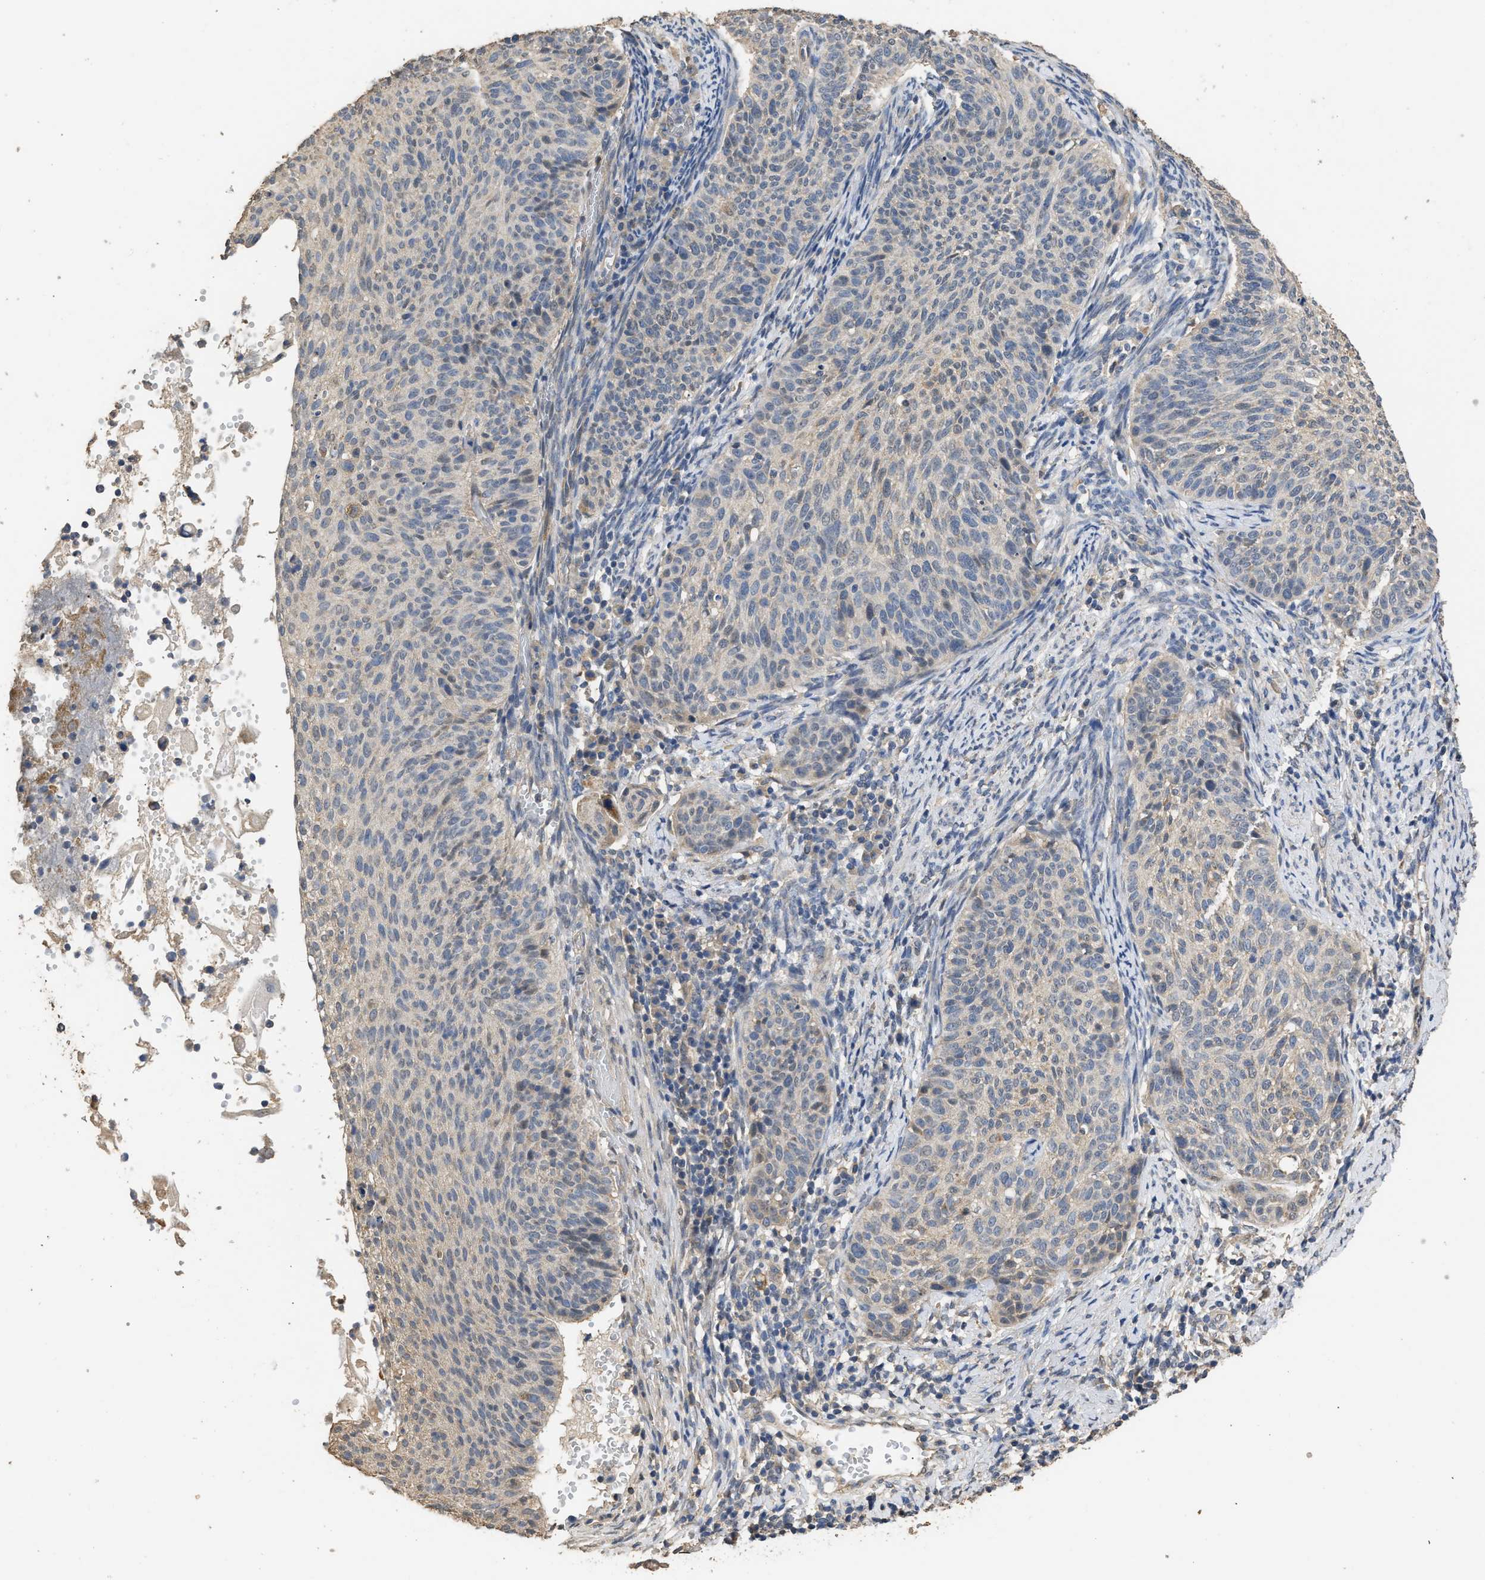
{"staining": {"intensity": "moderate", "quantity": "<25%", "location": "cytoplasmic/membranous"}, "tissue": "cervical cancer", "cell_type": "Tumor cells", "image_type": "cancer", "snomed": [{"axis": "morphology", "description": "Squamous cell carcinoma, NOS"}, {"axis": "topography", "description": "Cervix"}], "caption": "Protein staining reveals moderate cytoplasmic/membranous expression in about <25% of tumor cells in squamous cell carcinoma (cervical). The staining is performed using DAB brown chromogen to label protein expression. The nuclei are counter-stained blue using hematoxylin.", "gene": "SPINT2", "patient": {"sex": "female", "age": 70}}